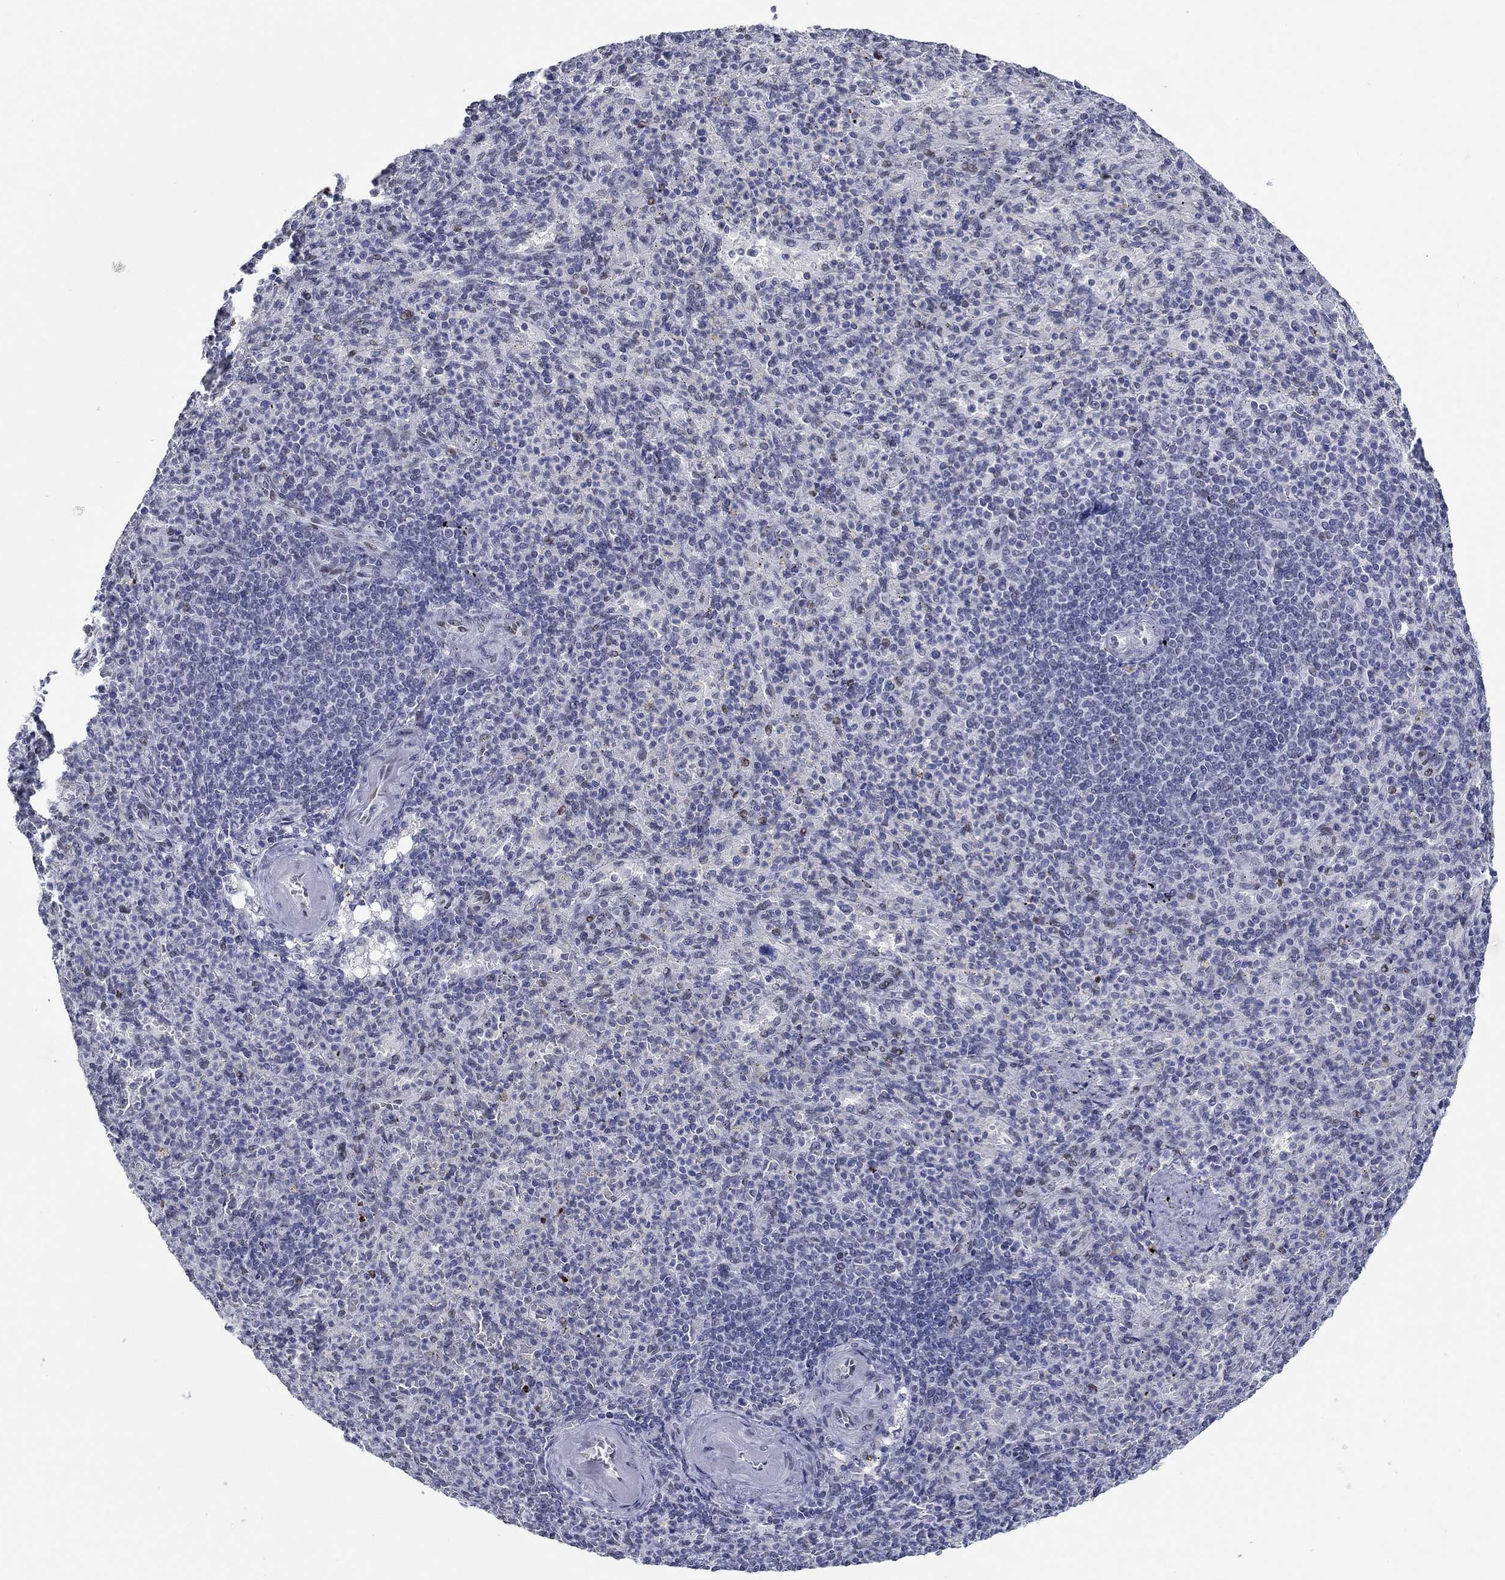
{"staining": {"intensity": "negative", "quantity": "none", "location": "none"}, "tissue": "spleen", "cell_type": "Cells in red pulp", "image_type": "normal", "snomed": [{"axis": "morphology", "description": "Normal tissue, NOS"}, {"axis": "topography", "description": "Spleen"}], "caption": "DAB immunohistochemical staining of normal human spleen shows no significant expression in cells in red pulp.", "gene": "GATA2", "patient": {"sex": "female", "age": 74}}